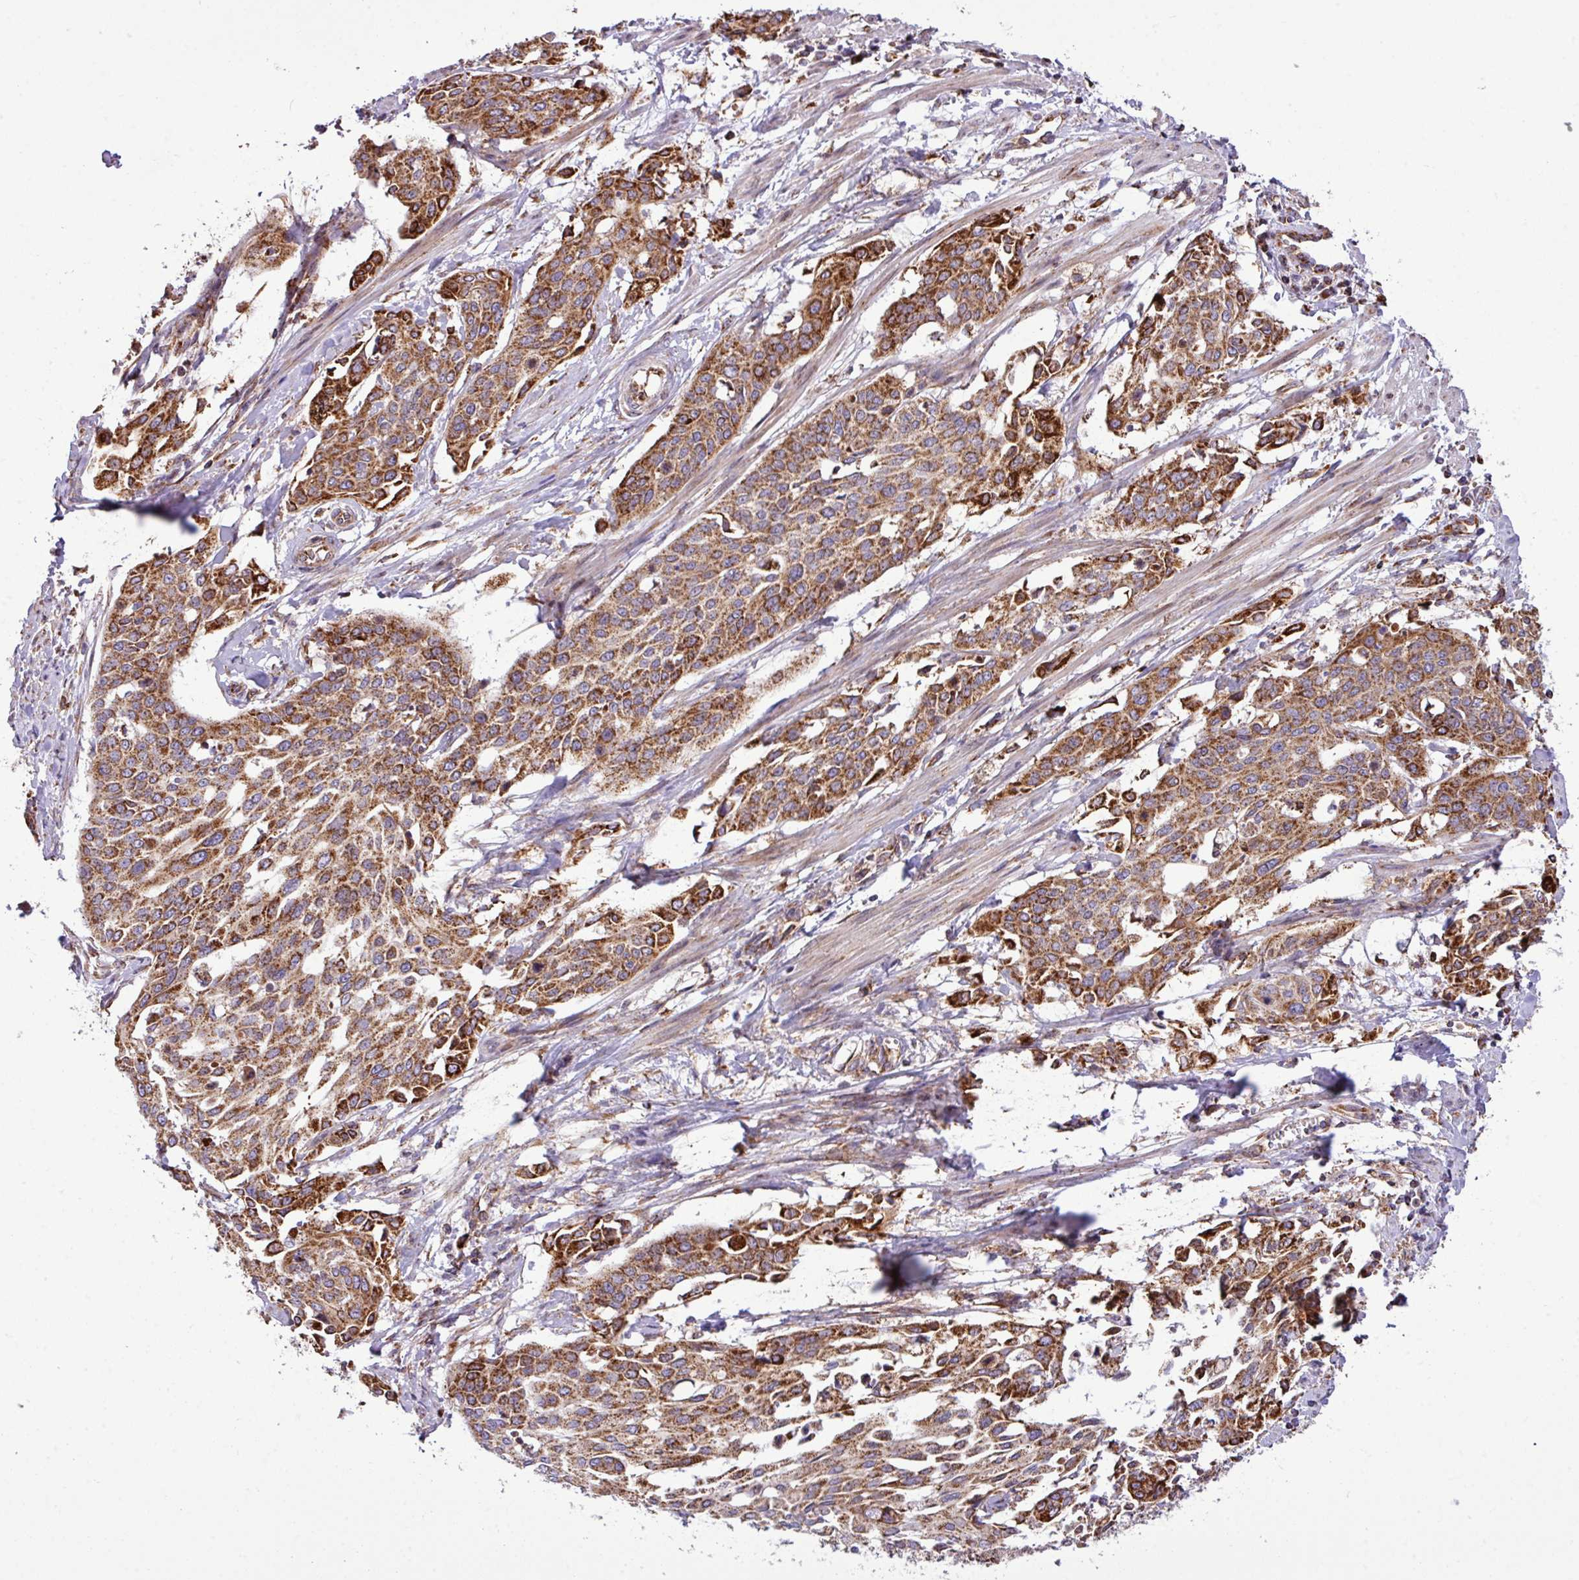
{"staining": {"intensity": "moderate", "quantity": ">75%", "location": "cytoplasmic/membranous"}, "tissue": "cervical cancer", "cell_type": "Tumor cells", "image_type": "cancer", "snomed": [{"axis": "morphology", "description": "Squamous cell carcinoma, NOS"}, {"axis": "topography", "description": "Cervix"}], "caption": "Protein staining of squamous cell carcinoma (cervical) tissue demonstrates moderate cytoplasmic/membranous staining in about >75% of tumor cells.", "gene": "ZNF569", "patient": {"sex": "female", "age": 44}}